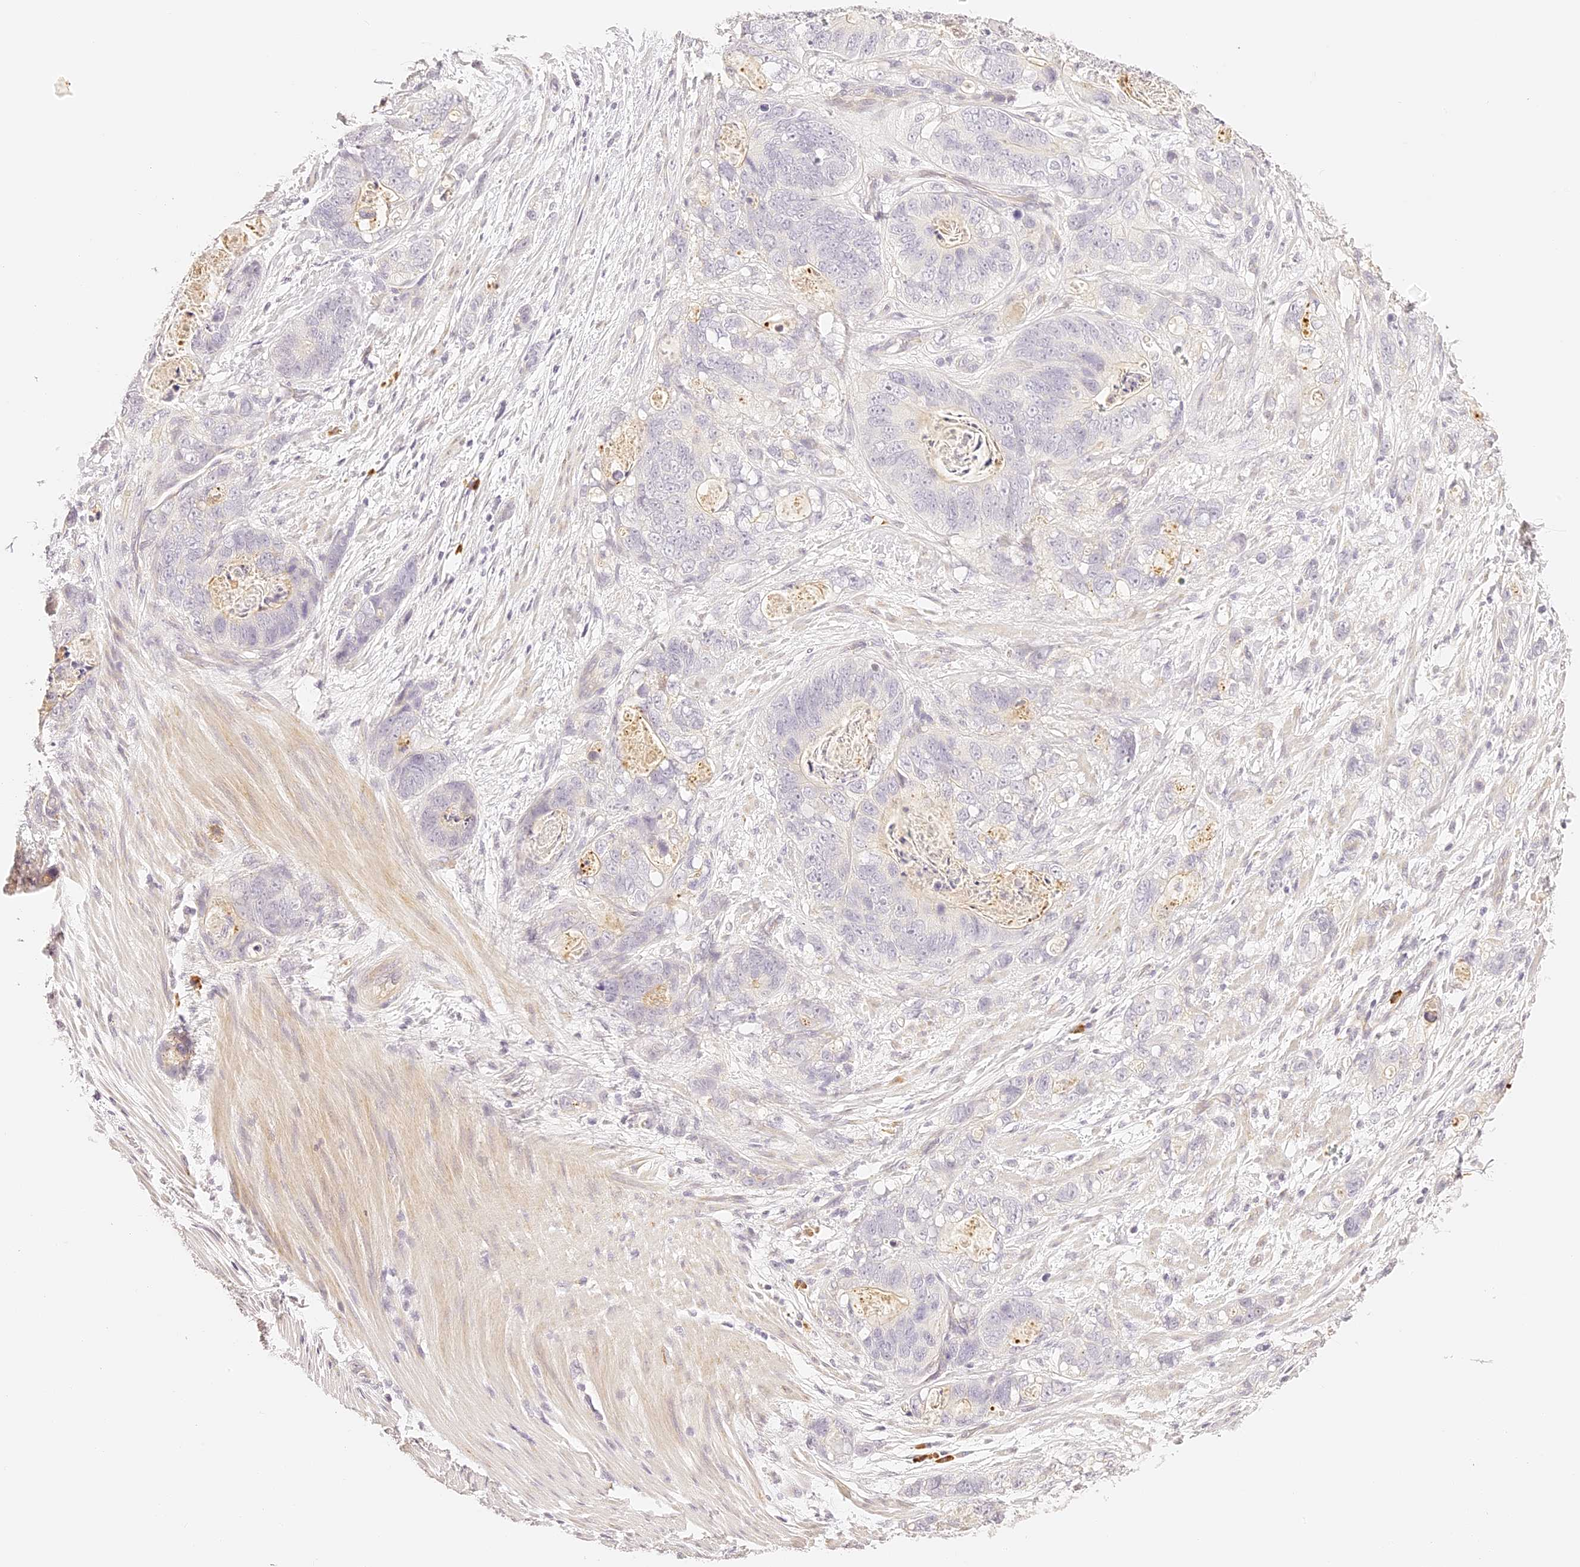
{"staining": {"intensity": "negative", "quantity": "none", "location": "none"}, "tissue": "stomach cancer", "cell_type": "Tumor cells", "image_type": "cancer", "snomed": [{"axis": "morphology", "description": "Normal tissue, NOS"}, {"axis": "morphology", "description": "Adenocarcinoma, NOS"}, {"axis": "topography", "description": "Stomach"}], "caption": "Tumor cells show no significant protein staining in stomach cancer.", "gene": "TRIM45", "patient": {"sex": "female", "age": 89}}